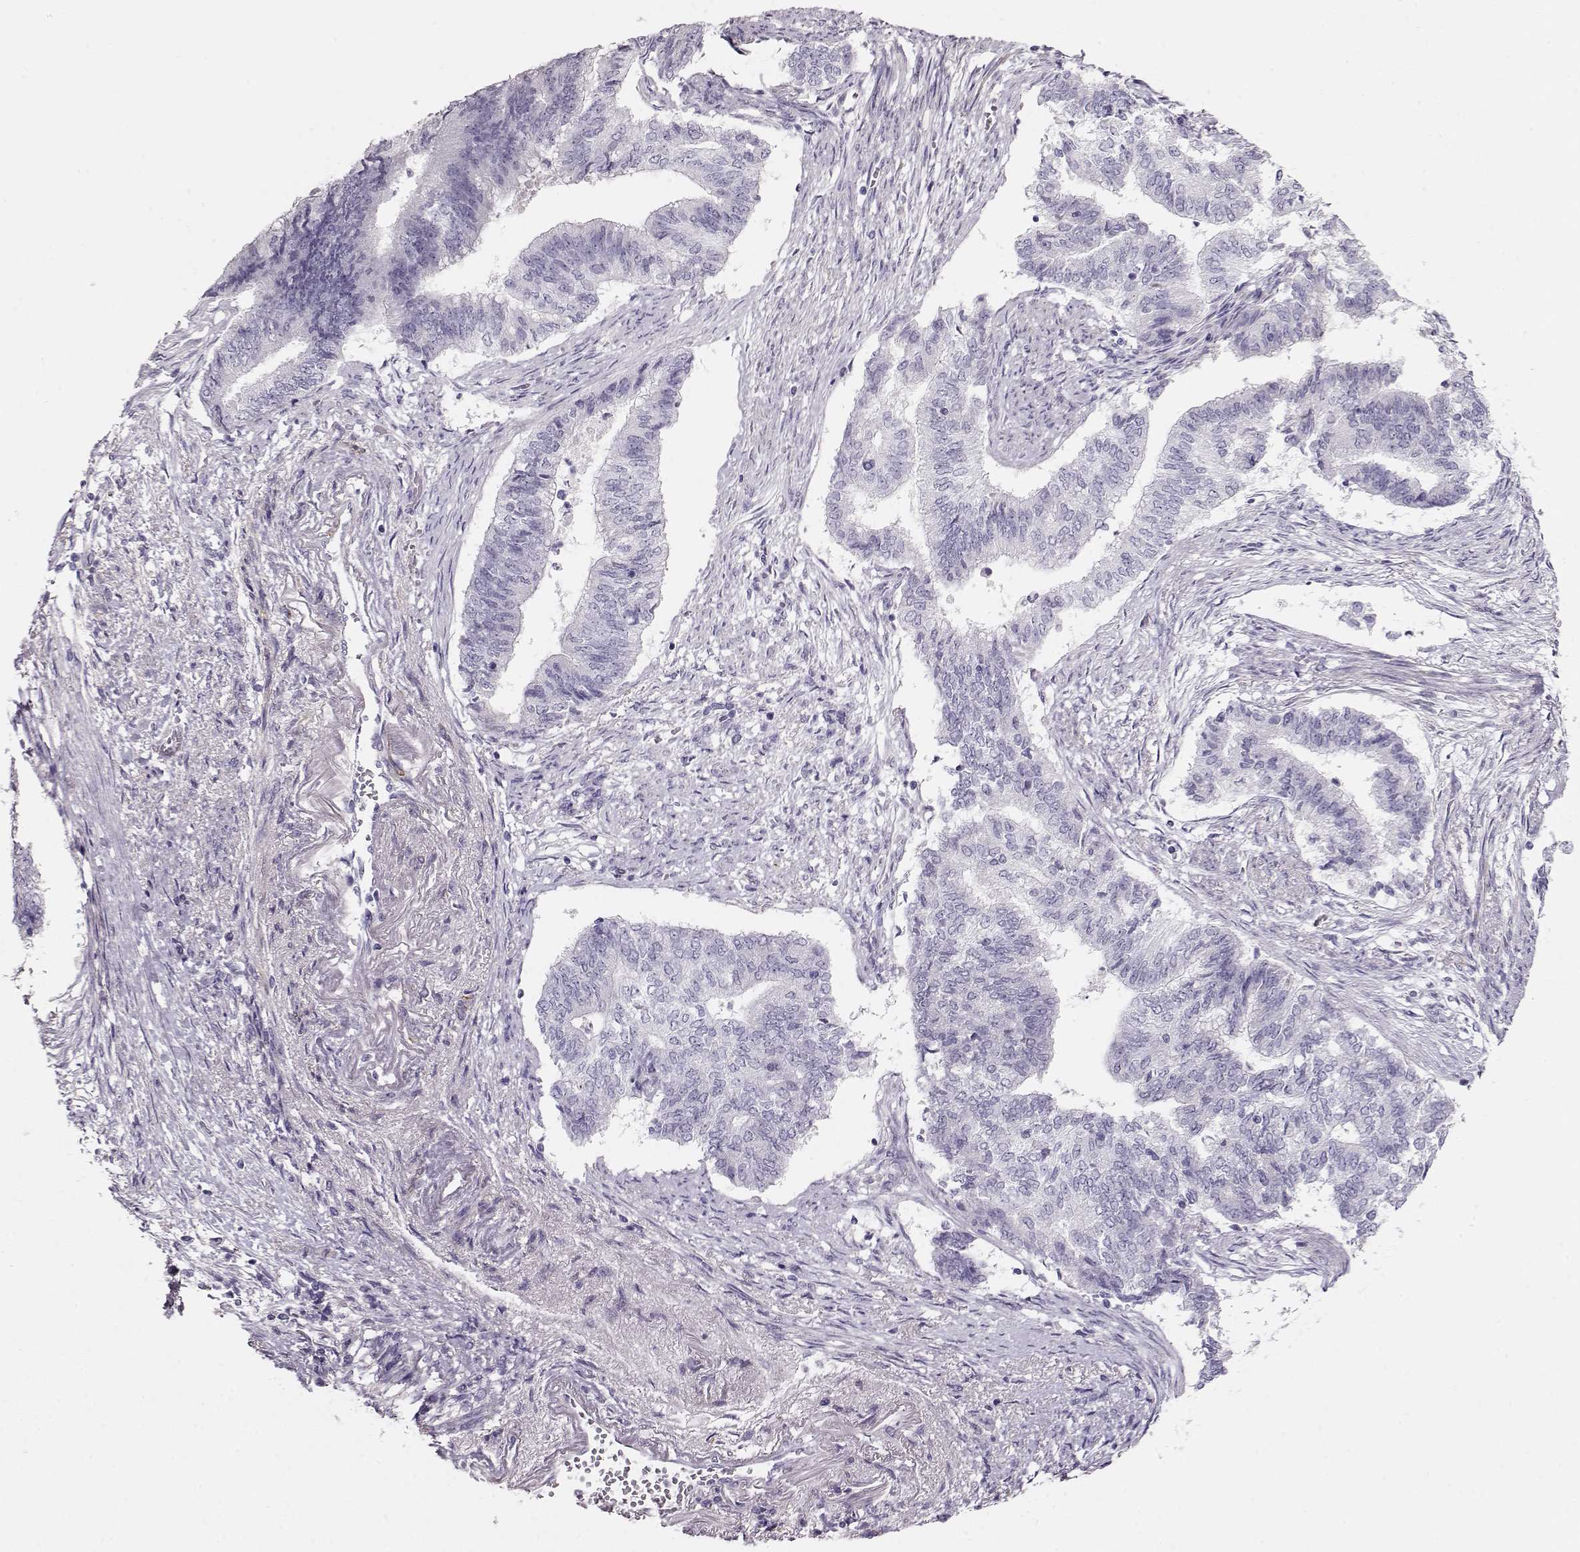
{"staining": {"intensity": "negative", "quantity": "none", "location": "none"}, "tissue": "endometrial cancer", "cell_type": "Tumor cells", "image_type": "cancer", "snomed": [{"axis": "morphology", "description": "Adenocarcinoma, NOS"}, {"axis": "topography", "description": "Endometrium"}], "caption": "The histopathology image displays no significant staining in tumor cells of endometrial adenocarcinoma.", "gene": "RBM44", "patient": {"sex": "female", "age": 65}}